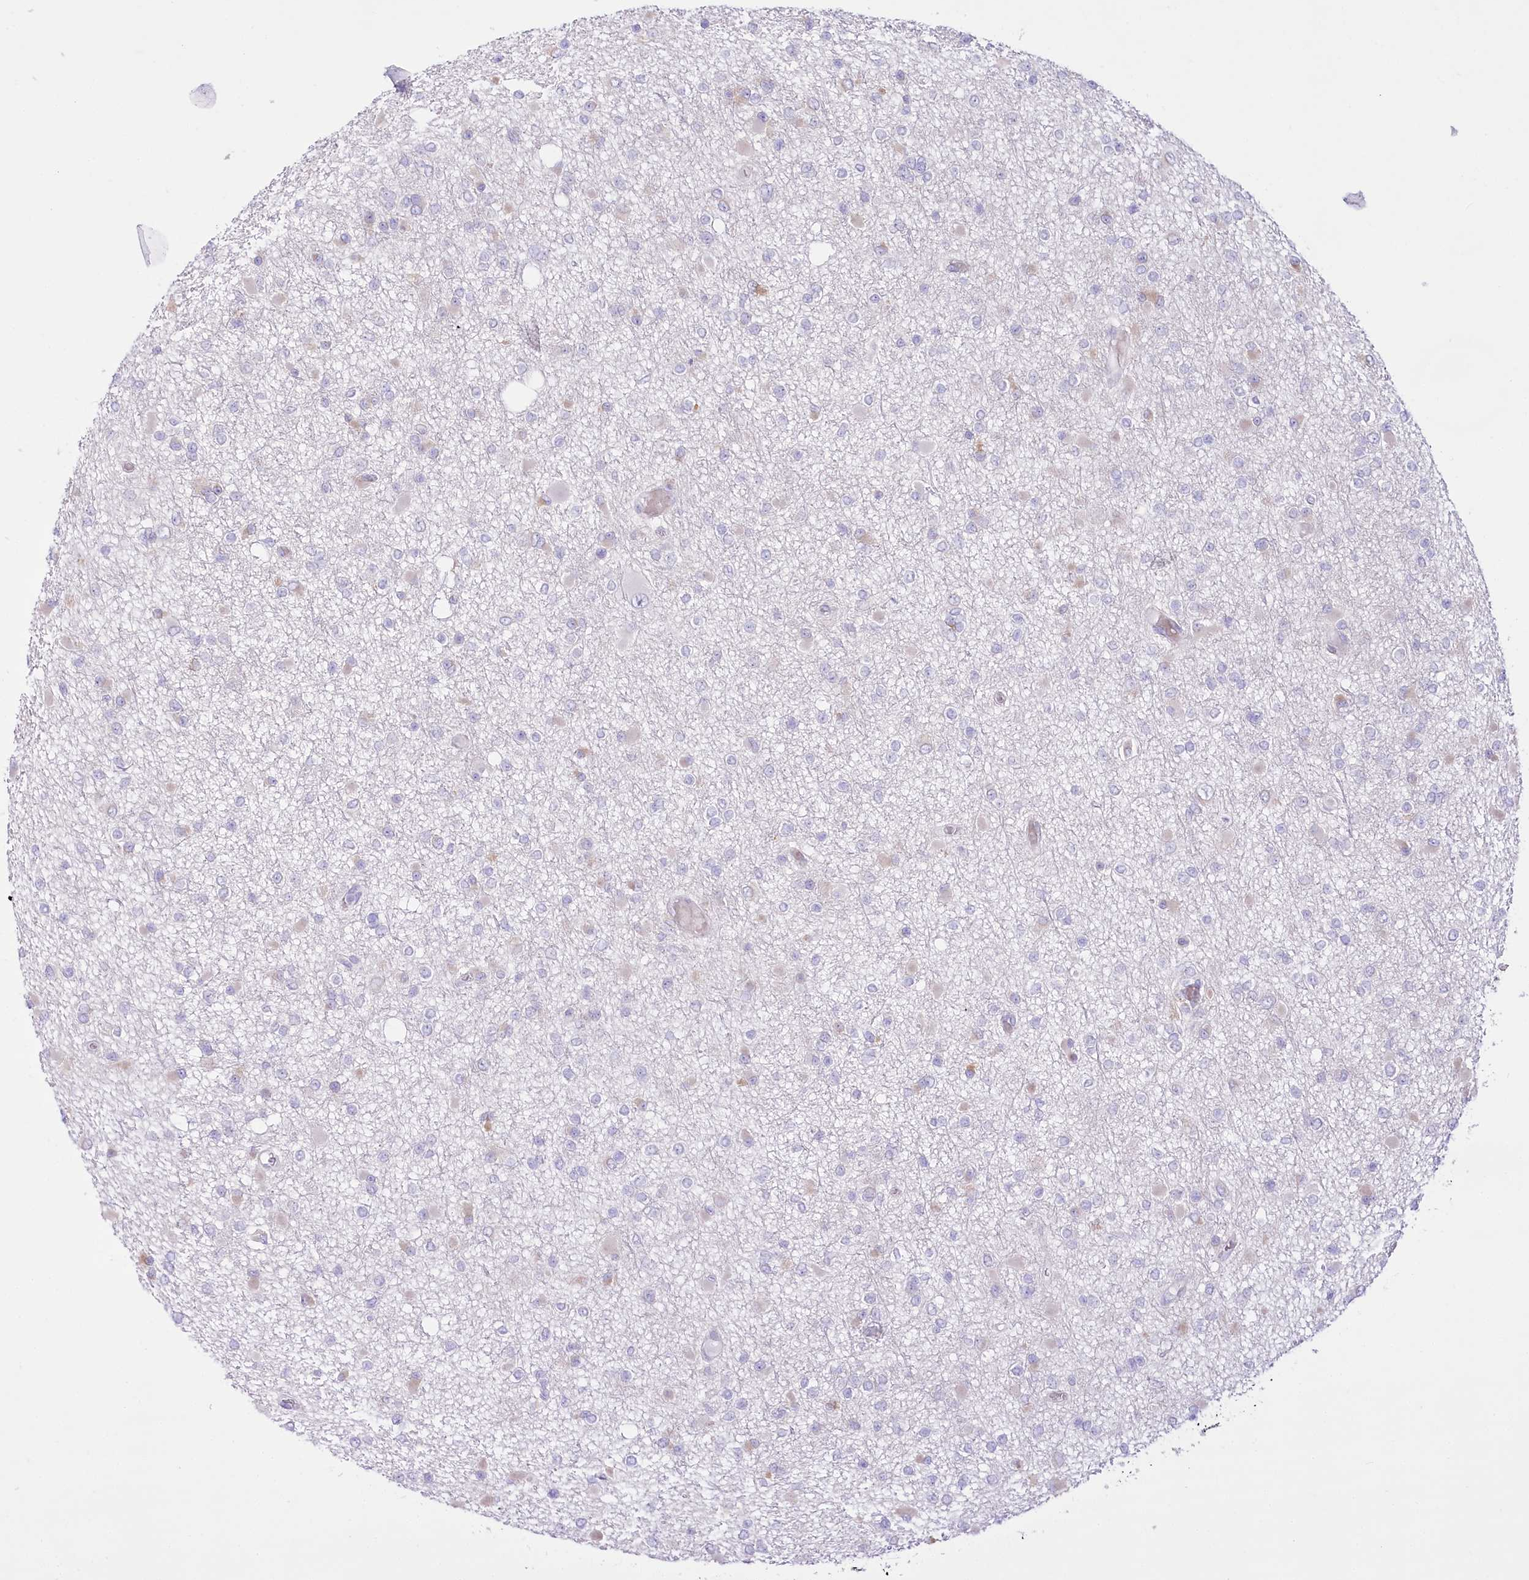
{"staining": {"intensity": "negative", "quantity": "none", "location": "none"}, "tissue": "glioma", "cell_type": "Tumor cells", "image_type": "cancer", "snomed": [{"axis": "morphology", "description": "Glioma, malignant, Low grade"}, {"axis": "topography", "description": "Brain"}], "caption": "DAB immunohistochemical staining of glioma displays no significant expression in tumor cells. (DAB (3,3'-diaminobenzidine) immunohistochemistry visualized using brightfield microscopy, high magnification).", "gene": "STT3B", "patient": {"sex": "female", "age": 22}}